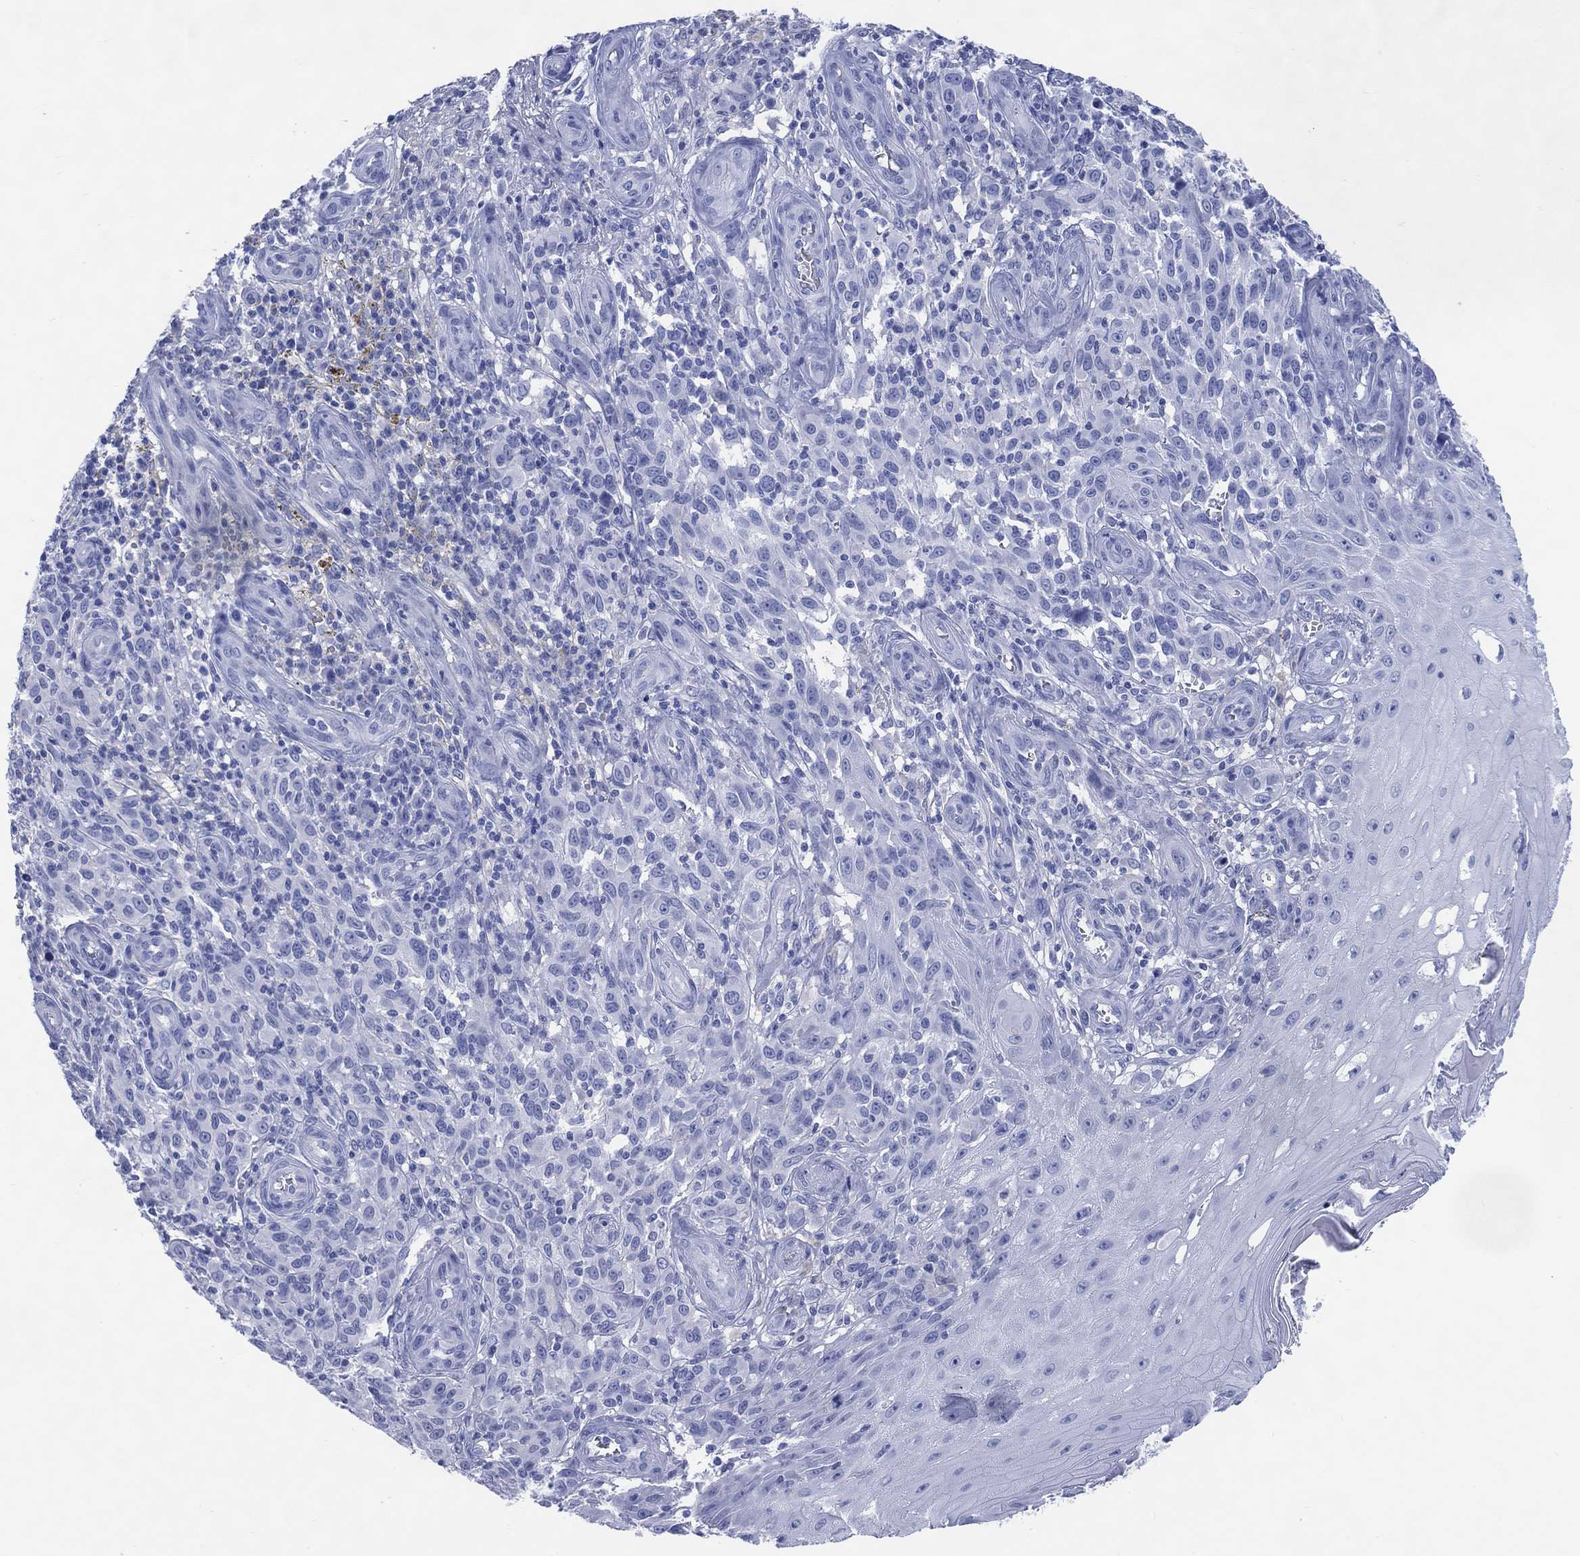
{"staining": {"intensity": "negative", "quantity": "none", "location": "none"}, "tissue": "melanoma", "cell_type": "Tumor cells", "image_type": "cancer", "snomed": [{"axis": "morphology", "description": "Malignant melanoma, NOS"}, {"axis": "topography", "description": "Skin"}], "caption": "DAB (3,3'-diaminobenzidine) immunohistochemical staining of human malignant melanoma exhibits no significant positivity in tumor cells. (DAB (3,3'-diaminobenzidine) immunohistochemistry with hematoxylin counter stain).", "gene": "LRRD1", "patient": {"sex": "female", "age": 53}}